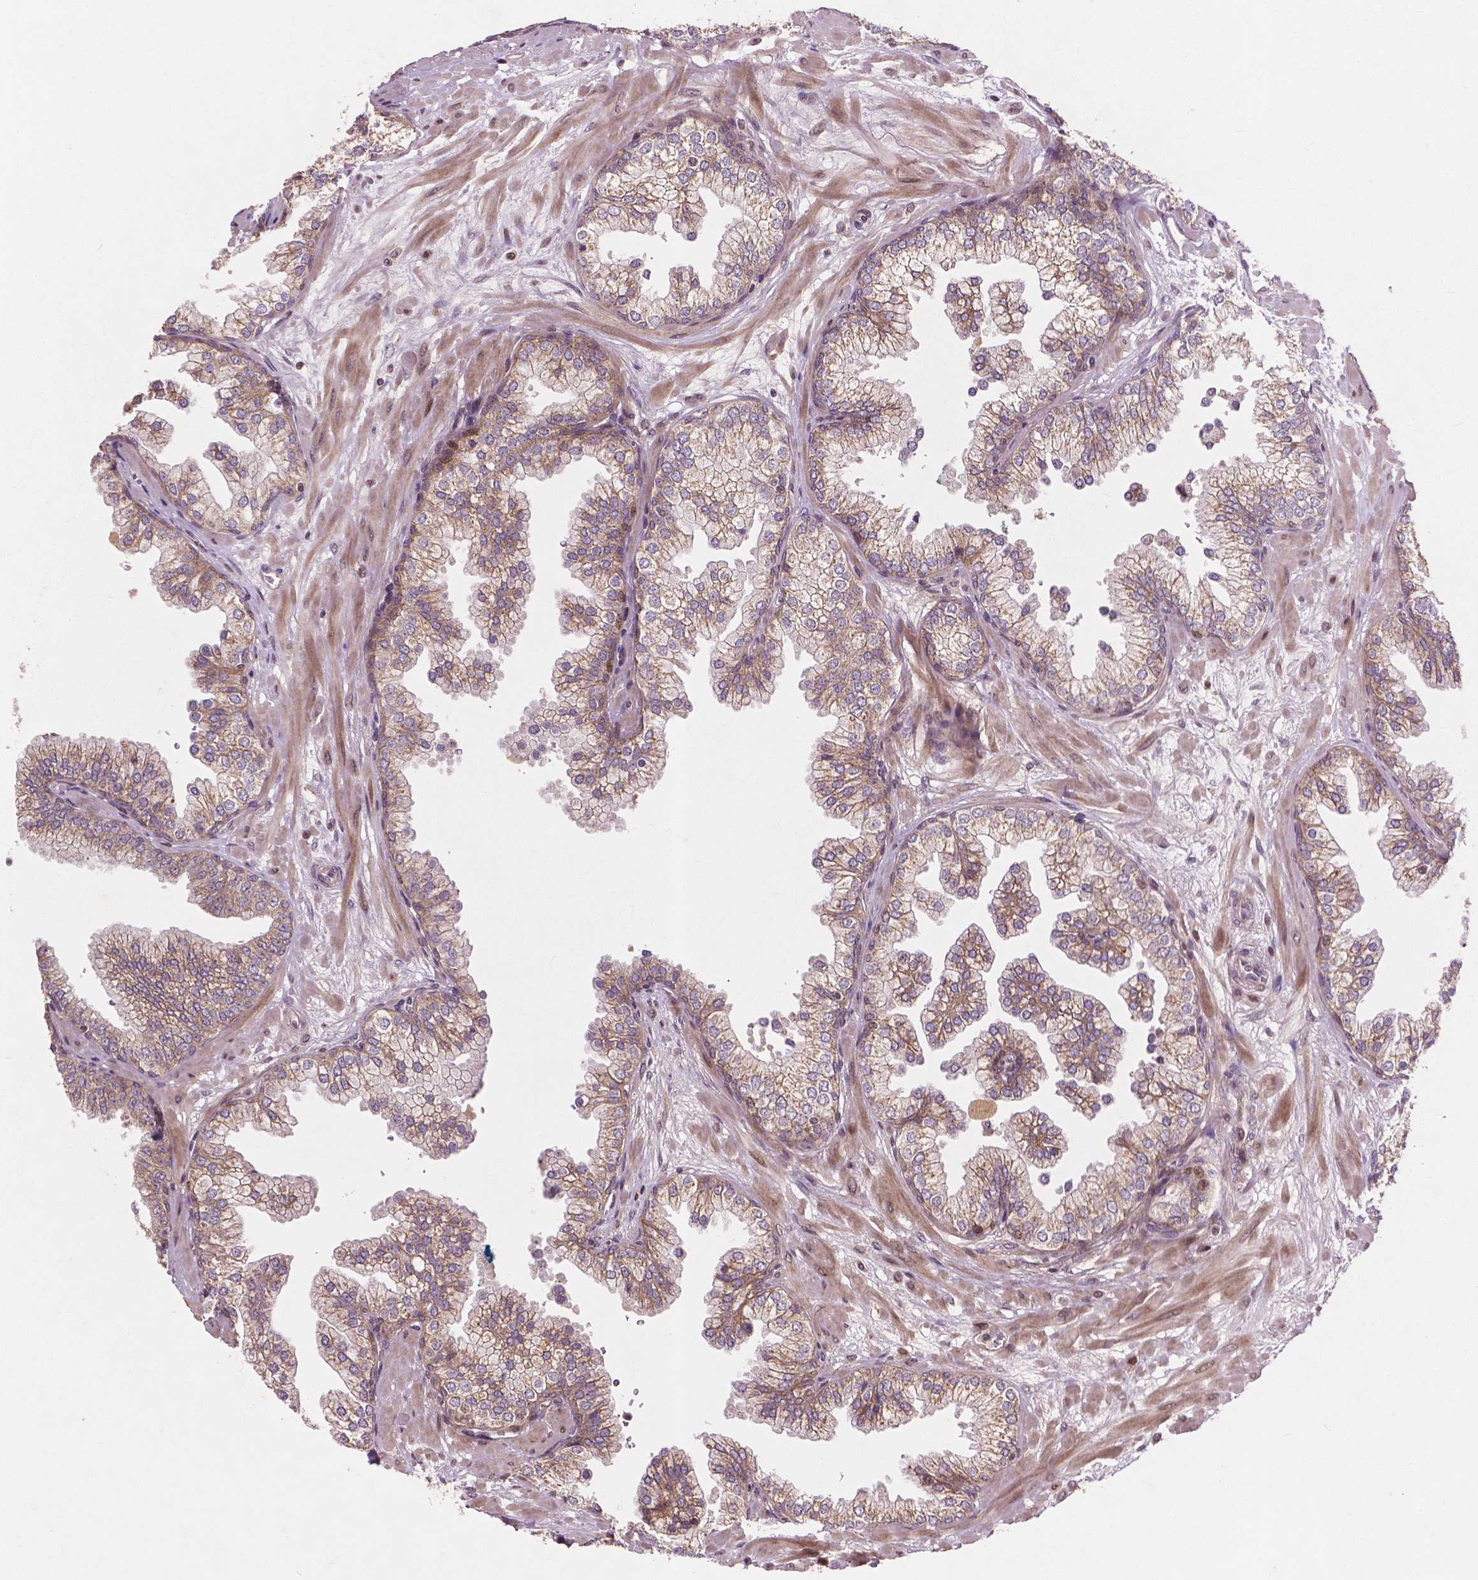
{"staining": {"intensity": "moderate", "quantity": "25%-75%", "location": "cytoplasmic/membranous"}, "tissue": "prostate", "cell_type": "Glandular cells", "image_type": "normal", "snomed": [{"axis": "morphology", "description": "Normal tissue, NOS"}, {"axis": "topography", "description": "Prostate"}, {"axis": "topography", "description": "Peripheral nerve tissue"}], "caption": "A medium amount of moderate cytoplasmic/membranous staining is appreciated in approximately 25%-75% of glandular cells in unremarkable prostate. The protein is shown in brown color, while the nuclei are stained blue.", "gene": "B3GALNT2", "patient": {"sex": "male", "age": 61}}